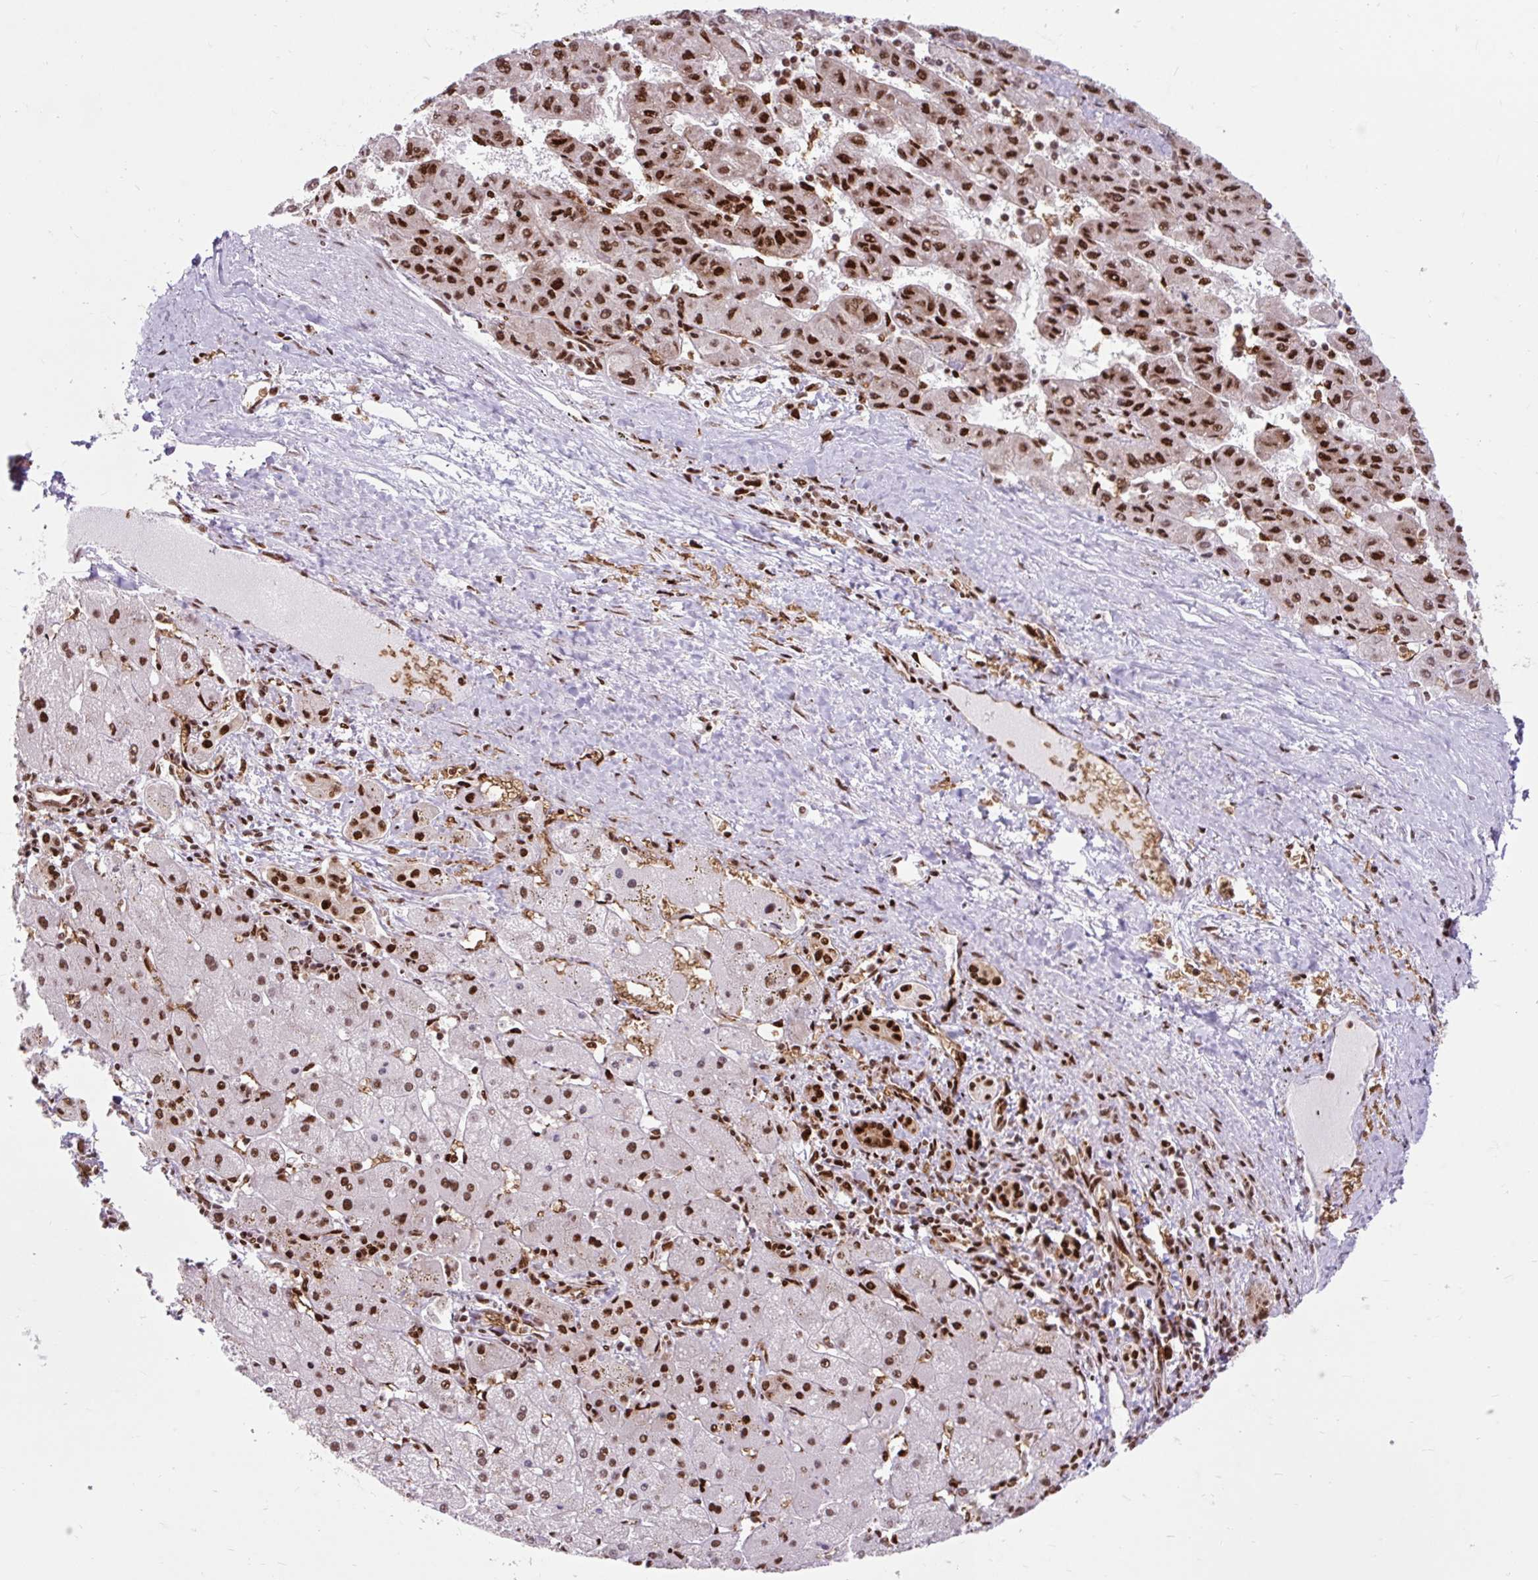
{"staining": {"intensity": "moderate", "quantity": ">75%", "location": "nuclear"}, "tissue": "liver cancer", "cell_type": "Tumor cells", "image_type": "cancer", "snomed": [{"axis": "morphology", "description": "Carcinoma, Hepatocellular, NOS"}, {"axis": "topography", "description": "Liver"}], "caption": "Immunohistochemical staining of human hepatocellular carcinoma (liver) reveals moderate nuclear protein staining in approximately >75% of tumor cells.", "gene": "FUS", "patient": {"sex": "female", "age": 82}}